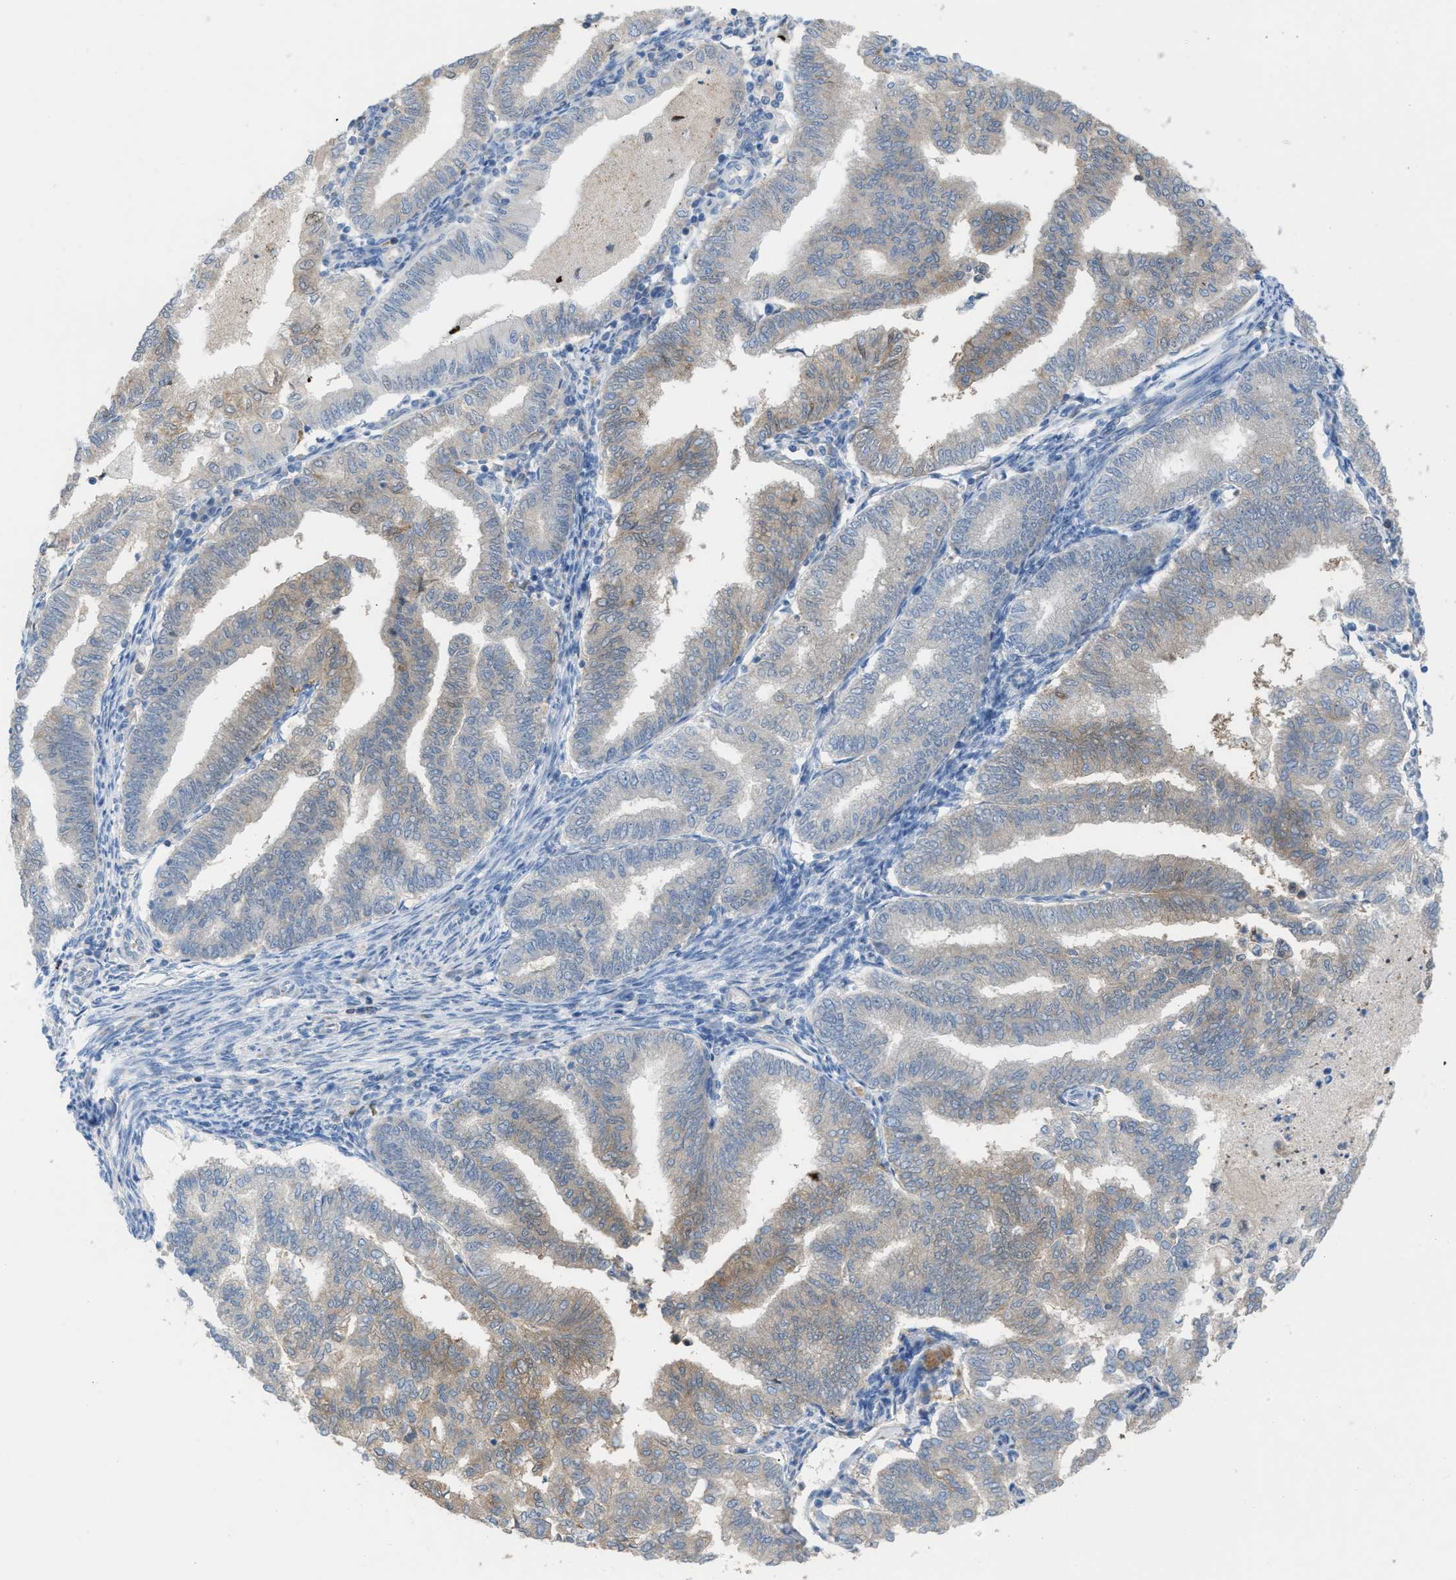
{"staining": {"intensity": "weak", "quantity": "25%-75%", "location": "cytoplasmic/membranous,nuclear"}, "tissue": "endometrial cancer", "cell_type": "Tumor cells", "image_type": "cancer", "snomed": [{"axis": "morphology", "description": "Polyp, NOS"}, {"axis": "morphology", "description": "Adenocarcinoma, NOS"}, {"axis": "morphology", "description": "Adenoma, NOS"}, {"axis": "topography", "description": "Endometrium"}], "caption": "Protein expression analysis of human endometrial cancer (adenocarcinoma) reveals weak cytoplasmic/membranous and nuclear expression in about 25%-75% of tumor cells. (Brightfield microscopy of DAB IHC at high magnification).", "gene": "PPM1D", "patient": {"sex": "female", "age": 79}}